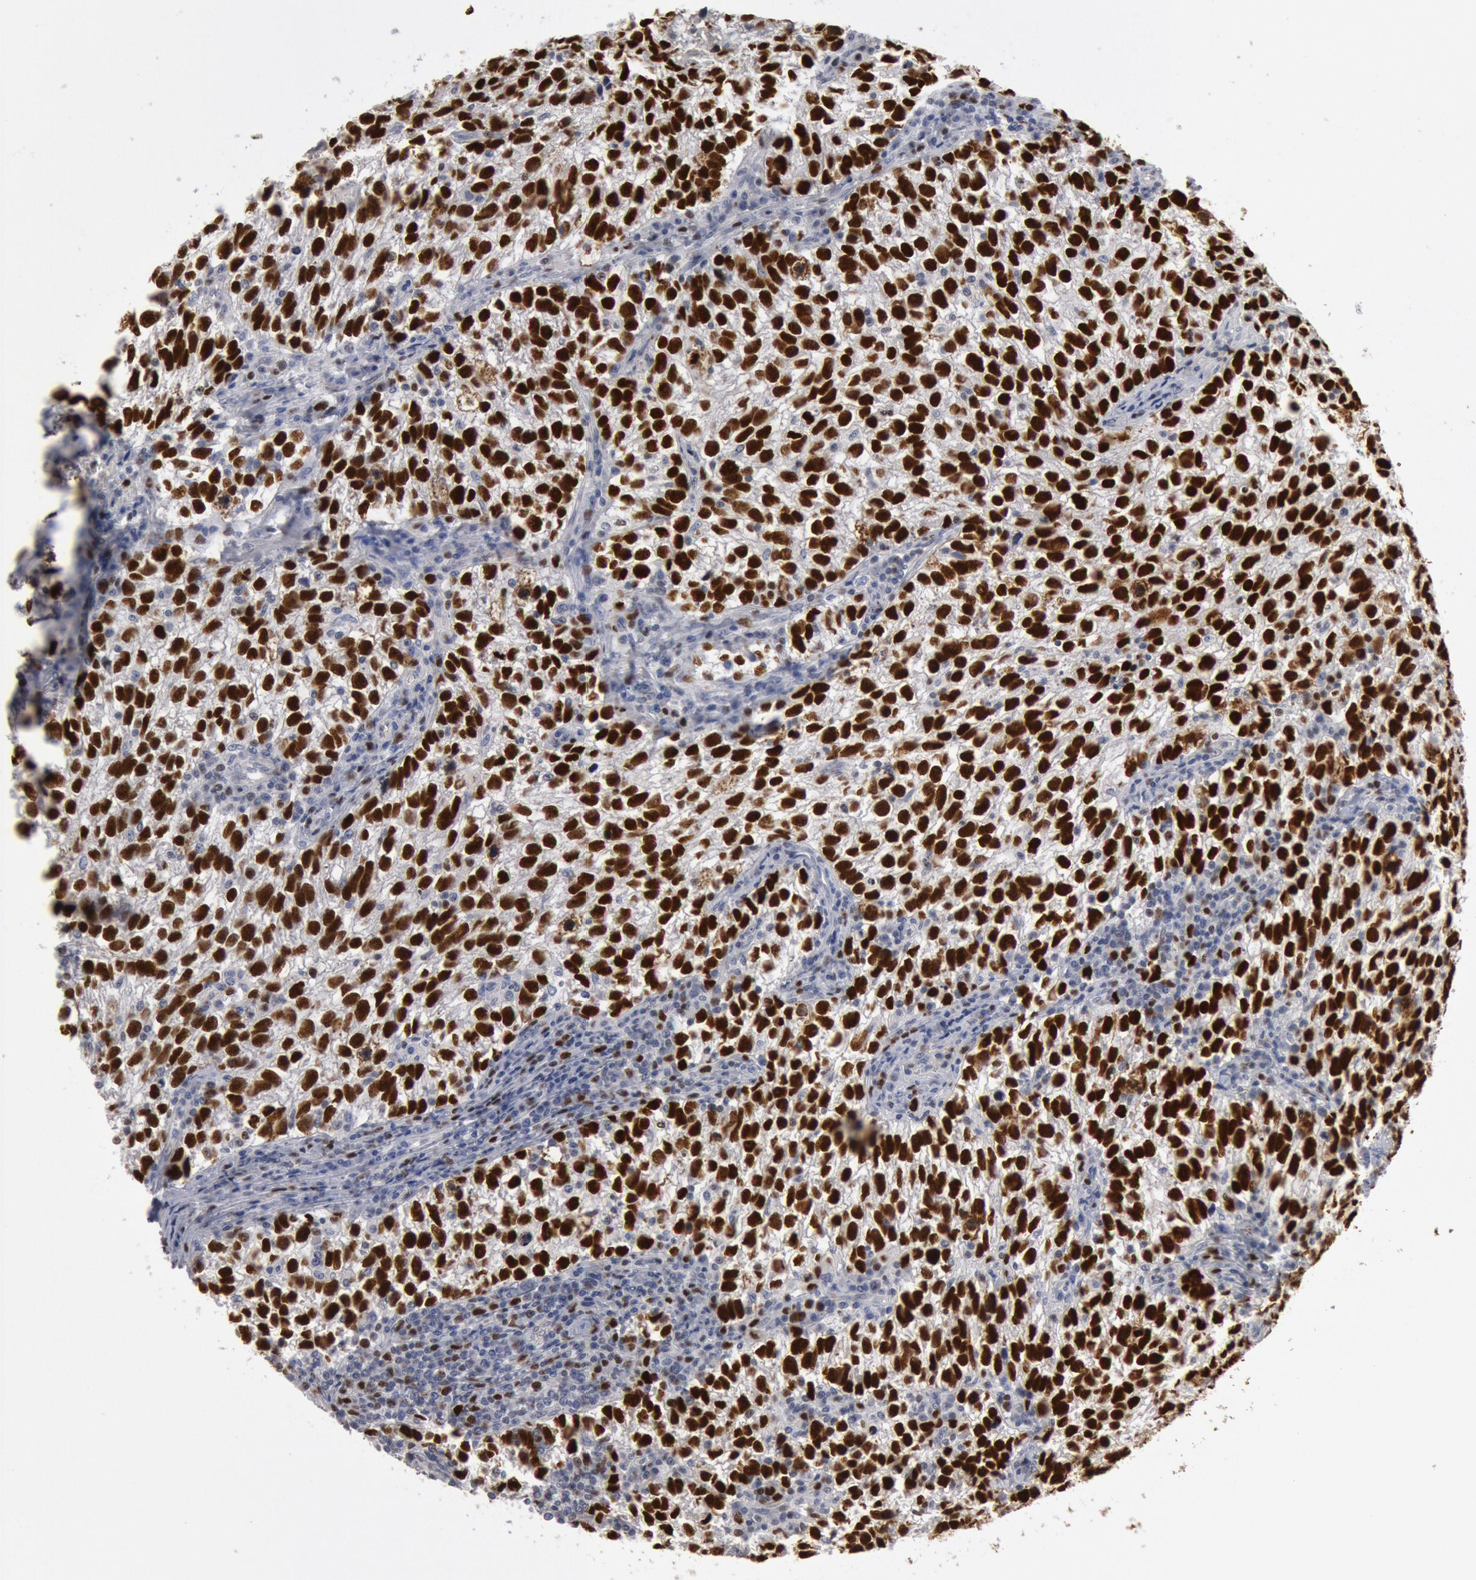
{"staining": {"intensity": "strong", "quantity": ">75%", "location": "nuclear"}, "tissue": "testis cancer", "cell_type": "Tumor cells", "image_type": "cancer", "snomed": [{"axis": "morphology", "description": "Seminoma, NOS"}, {"axis": "topography", "description": "Testis"}], "caption": "A histopathology image of human seminoma (testis) stained for a protein shows strong nuclear brown staining in tumor cells.", "gene": "WDHD1", "patient": {"sex": "male", "age": 38}}